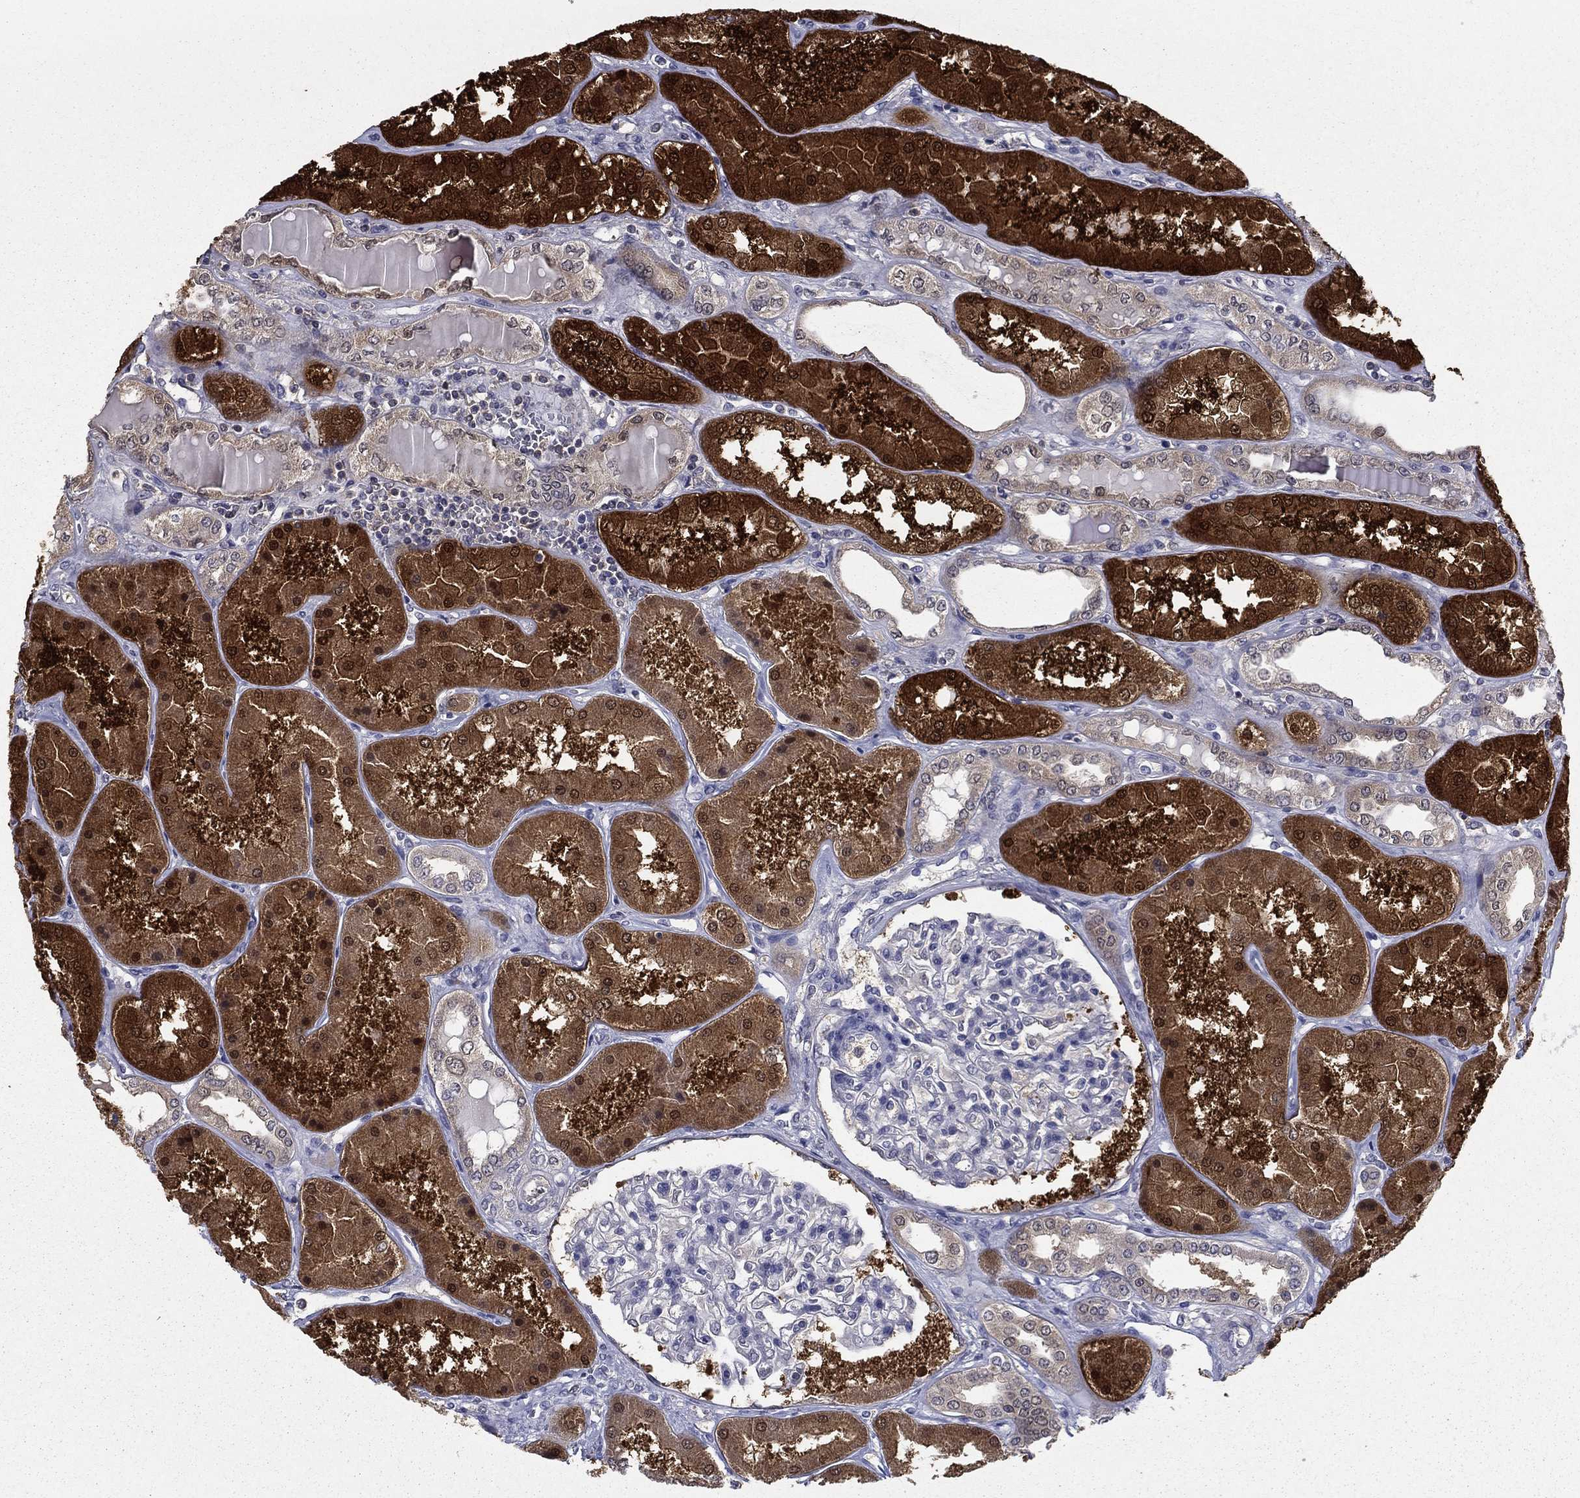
{"staining": {"intensity": "negative", "quantity": "none", "location": "none"}, "tissue": "kidney", "cell_type": "Cells in glomeruli", "image_type": "normal", "snomed": [{"axis": "morphology", "description": "Normal tissue, NOS"}, {"axis": "topography", "description": "Kidney"}], "caption": "Kidney stained for a protein using immunohistochemistry (IHC) demonstrates no staining cells in glomeruli.", "gene": "NIT2", "patient": {"sex": "female", "age": 56}}